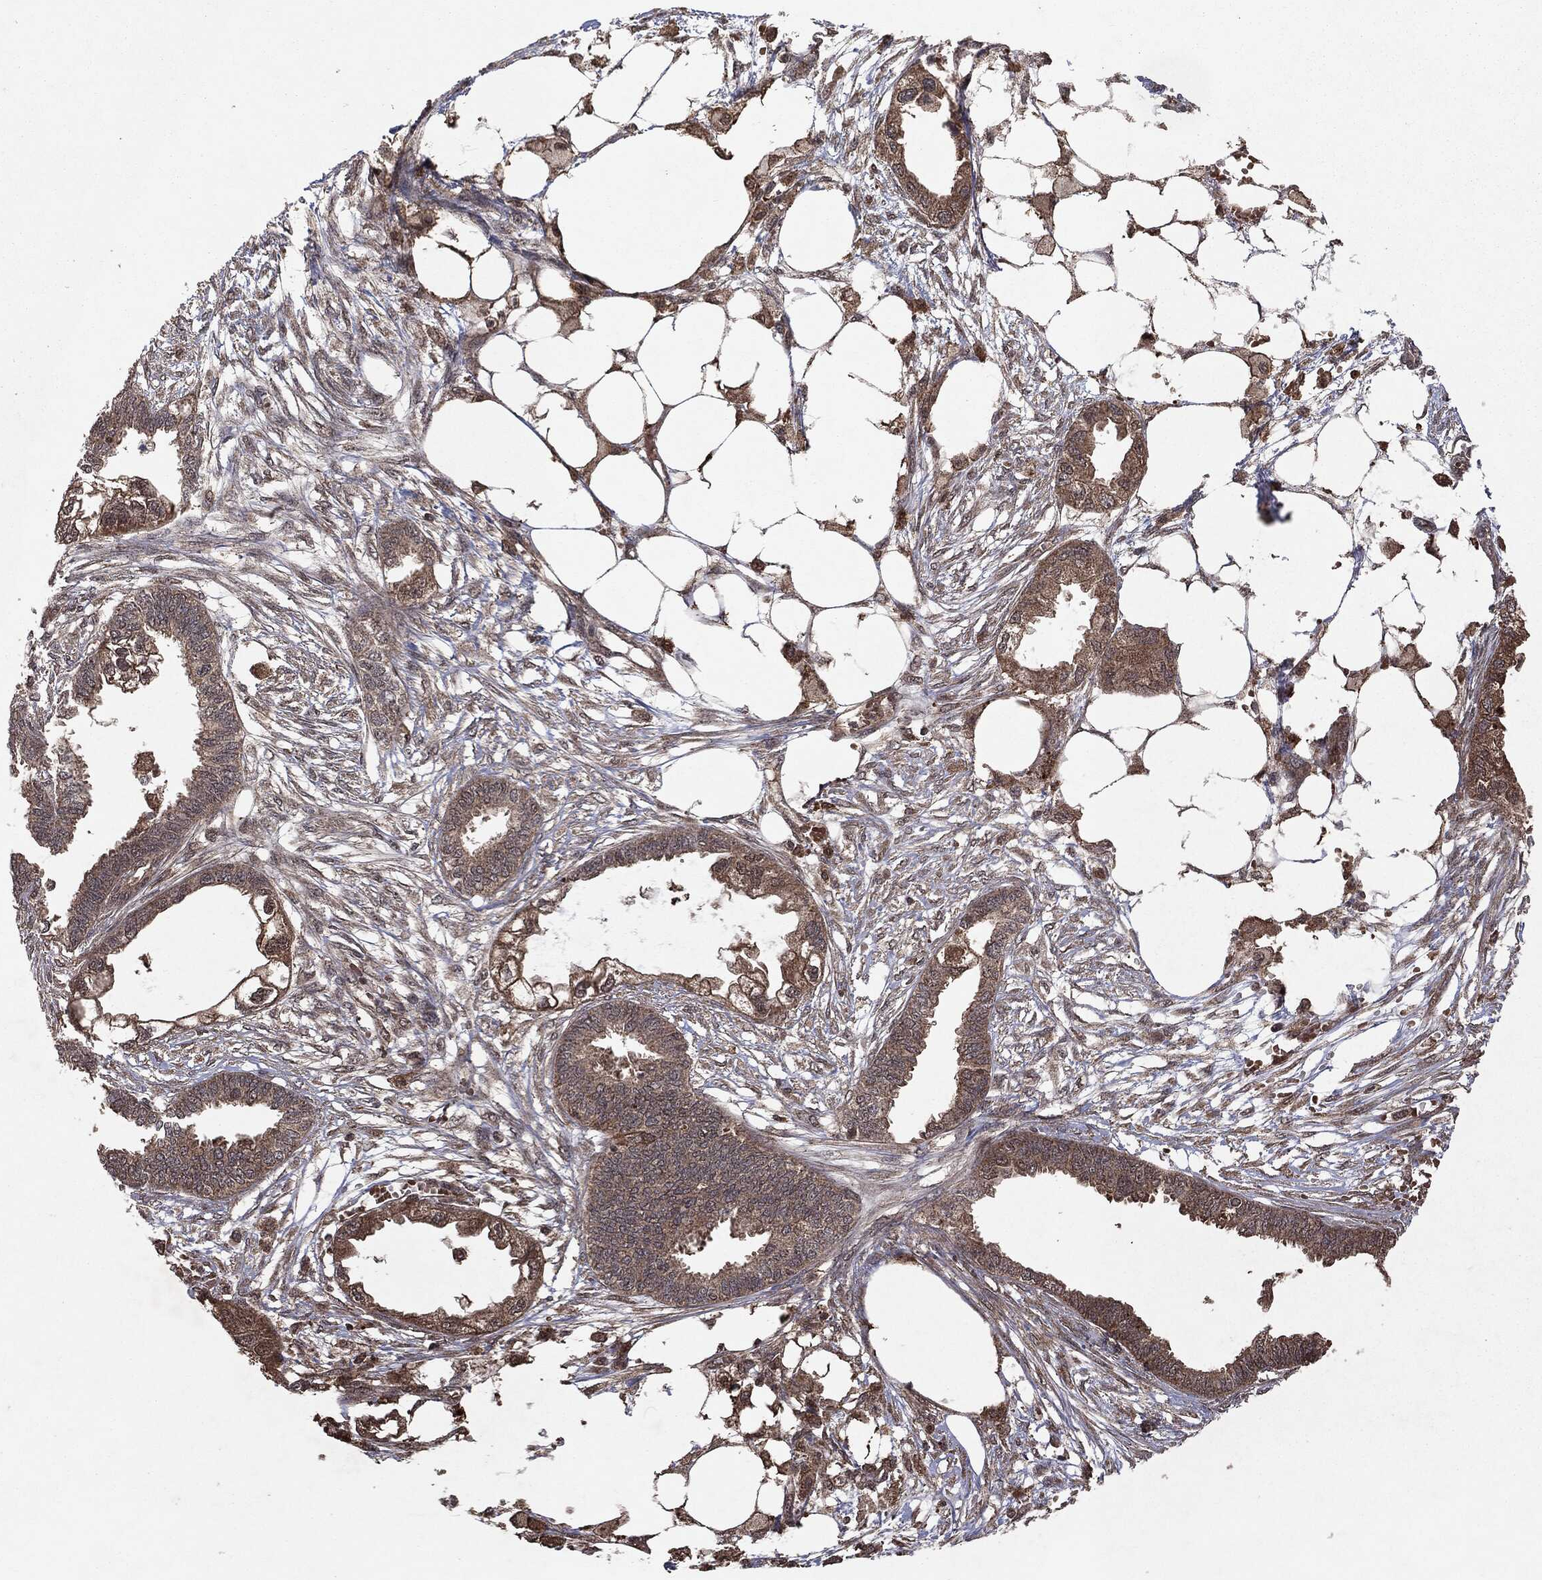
{"staining": {"intensity": "moderate", "quantity": "25%-75%", "location": "cytoplasmic/membranous"}, "tissue": "endometrial cancer", "cell_type": "Tumor cells", "image_type": "cancer", "snomed": [{"axis": "morphology", "description": "Adenocarcinoma, NOS"}, {"axis": "morphology", "description": "Adenocarcinoma, metastatic, NOS"}, {"axis": "topography", "description": "Adipose tissue"}, {"axis": "topography", "description": "Endometrium"}], "caption": "Immunohistochemical staining of human endometrial metastatic adenocarcinoma displays medium levels of moderate cytoplasmic/membranous expression in approximately 25%-75% of tumor cells. (Brightfield microscopy of DAB IHC at high magnification).", "gene": "MTOR", "patient": {"sex": "female", "age": 67}}